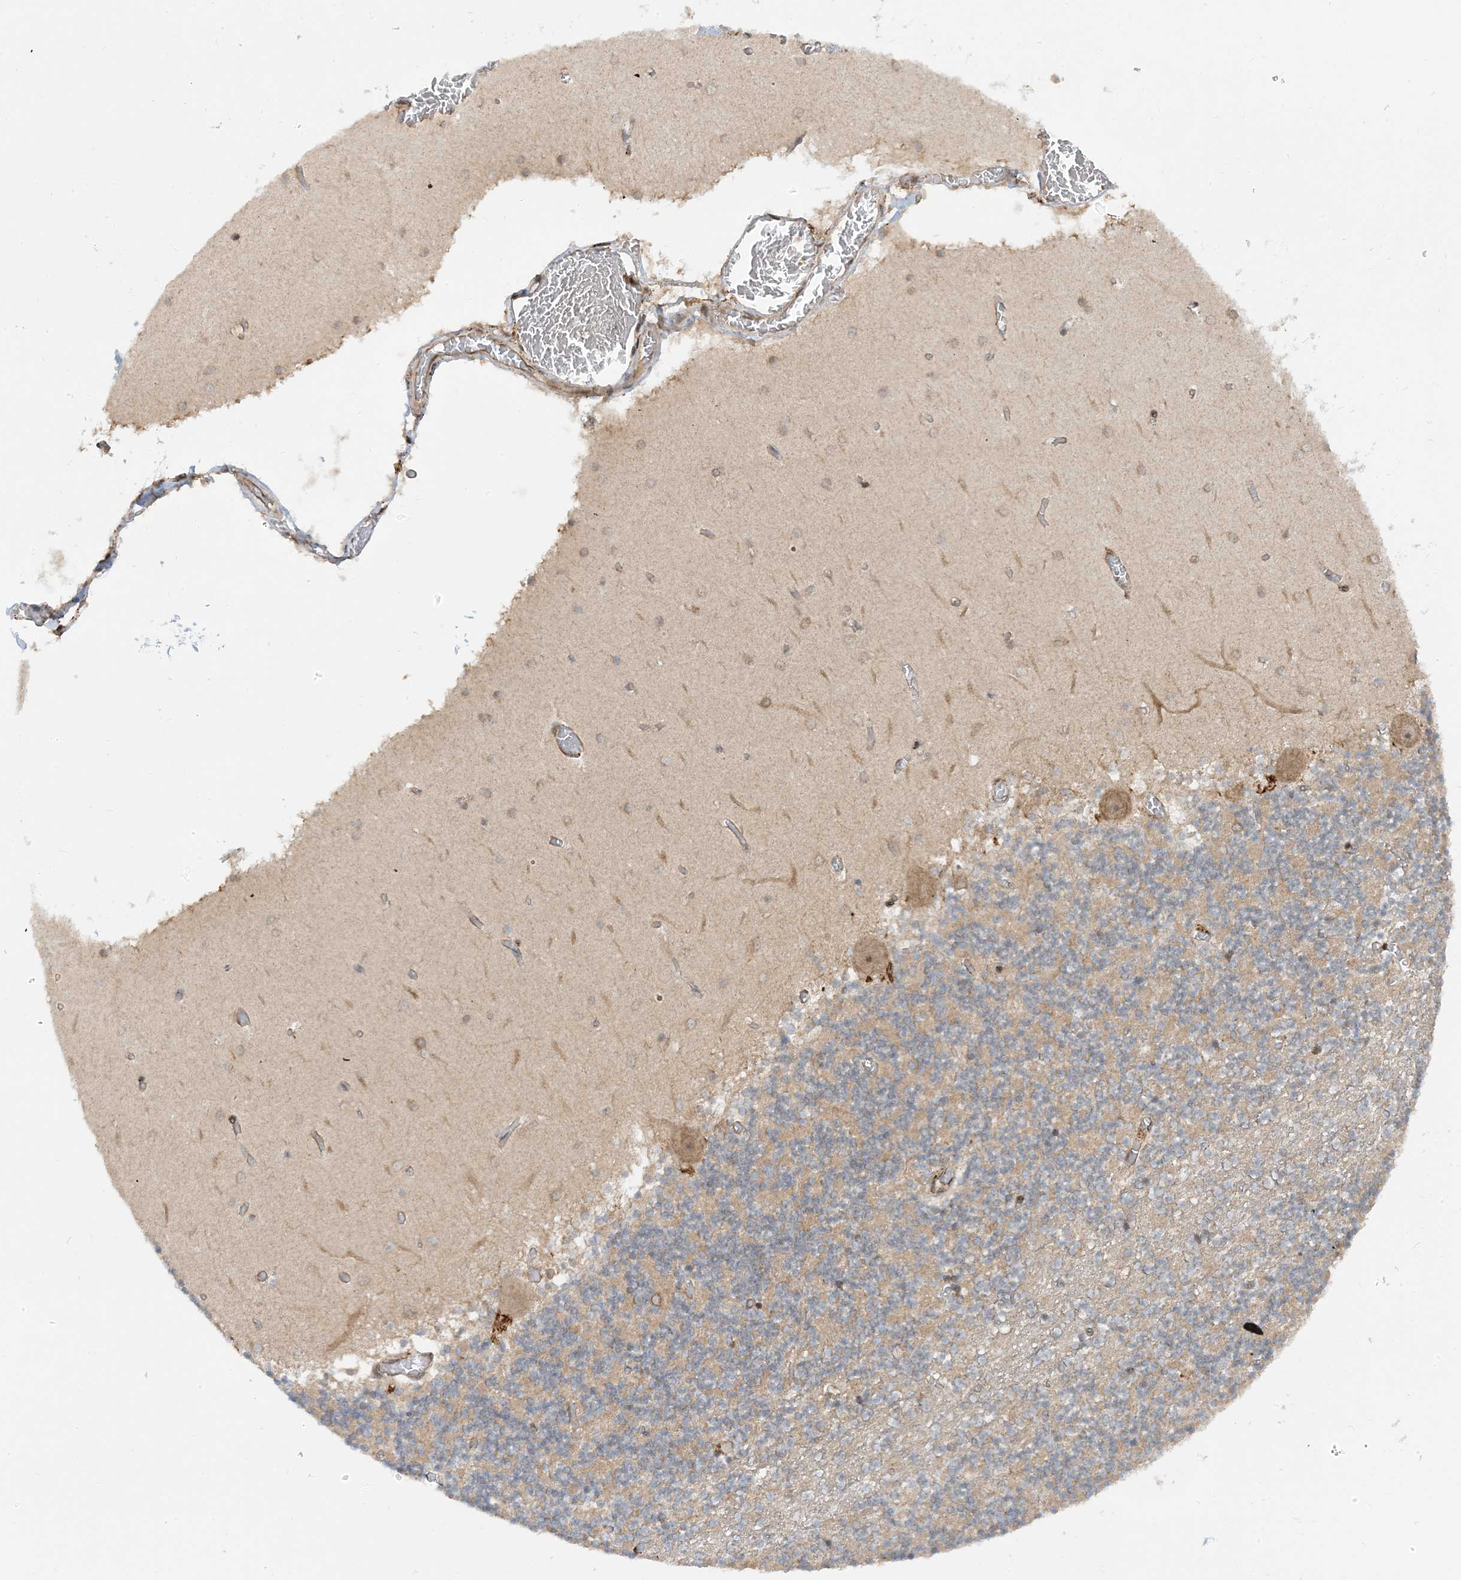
{"staining": {"intensity": "weak", "quantity": "<25%", "location": "cytoplasmic/membranous"}, "tissue": "cerebellum", "cell_type": "Cells in granular layer", "image_type": "normal", "snomed": [{"axis": "morphology", "description": "Normal tissue, NOS"}, {"axis": "topography", "description": "Cerebellum"}], "caption": "Immunohistochemistry (IHC) histopathology image of benign cerebellum: human cerebellum stained with DAB (3,3'-diaminobenzidine) exhibits no significant protein positivity in cells in granular layer.", "gene": "METTL21A", "patient": {"sex": "female", "age": 28}}